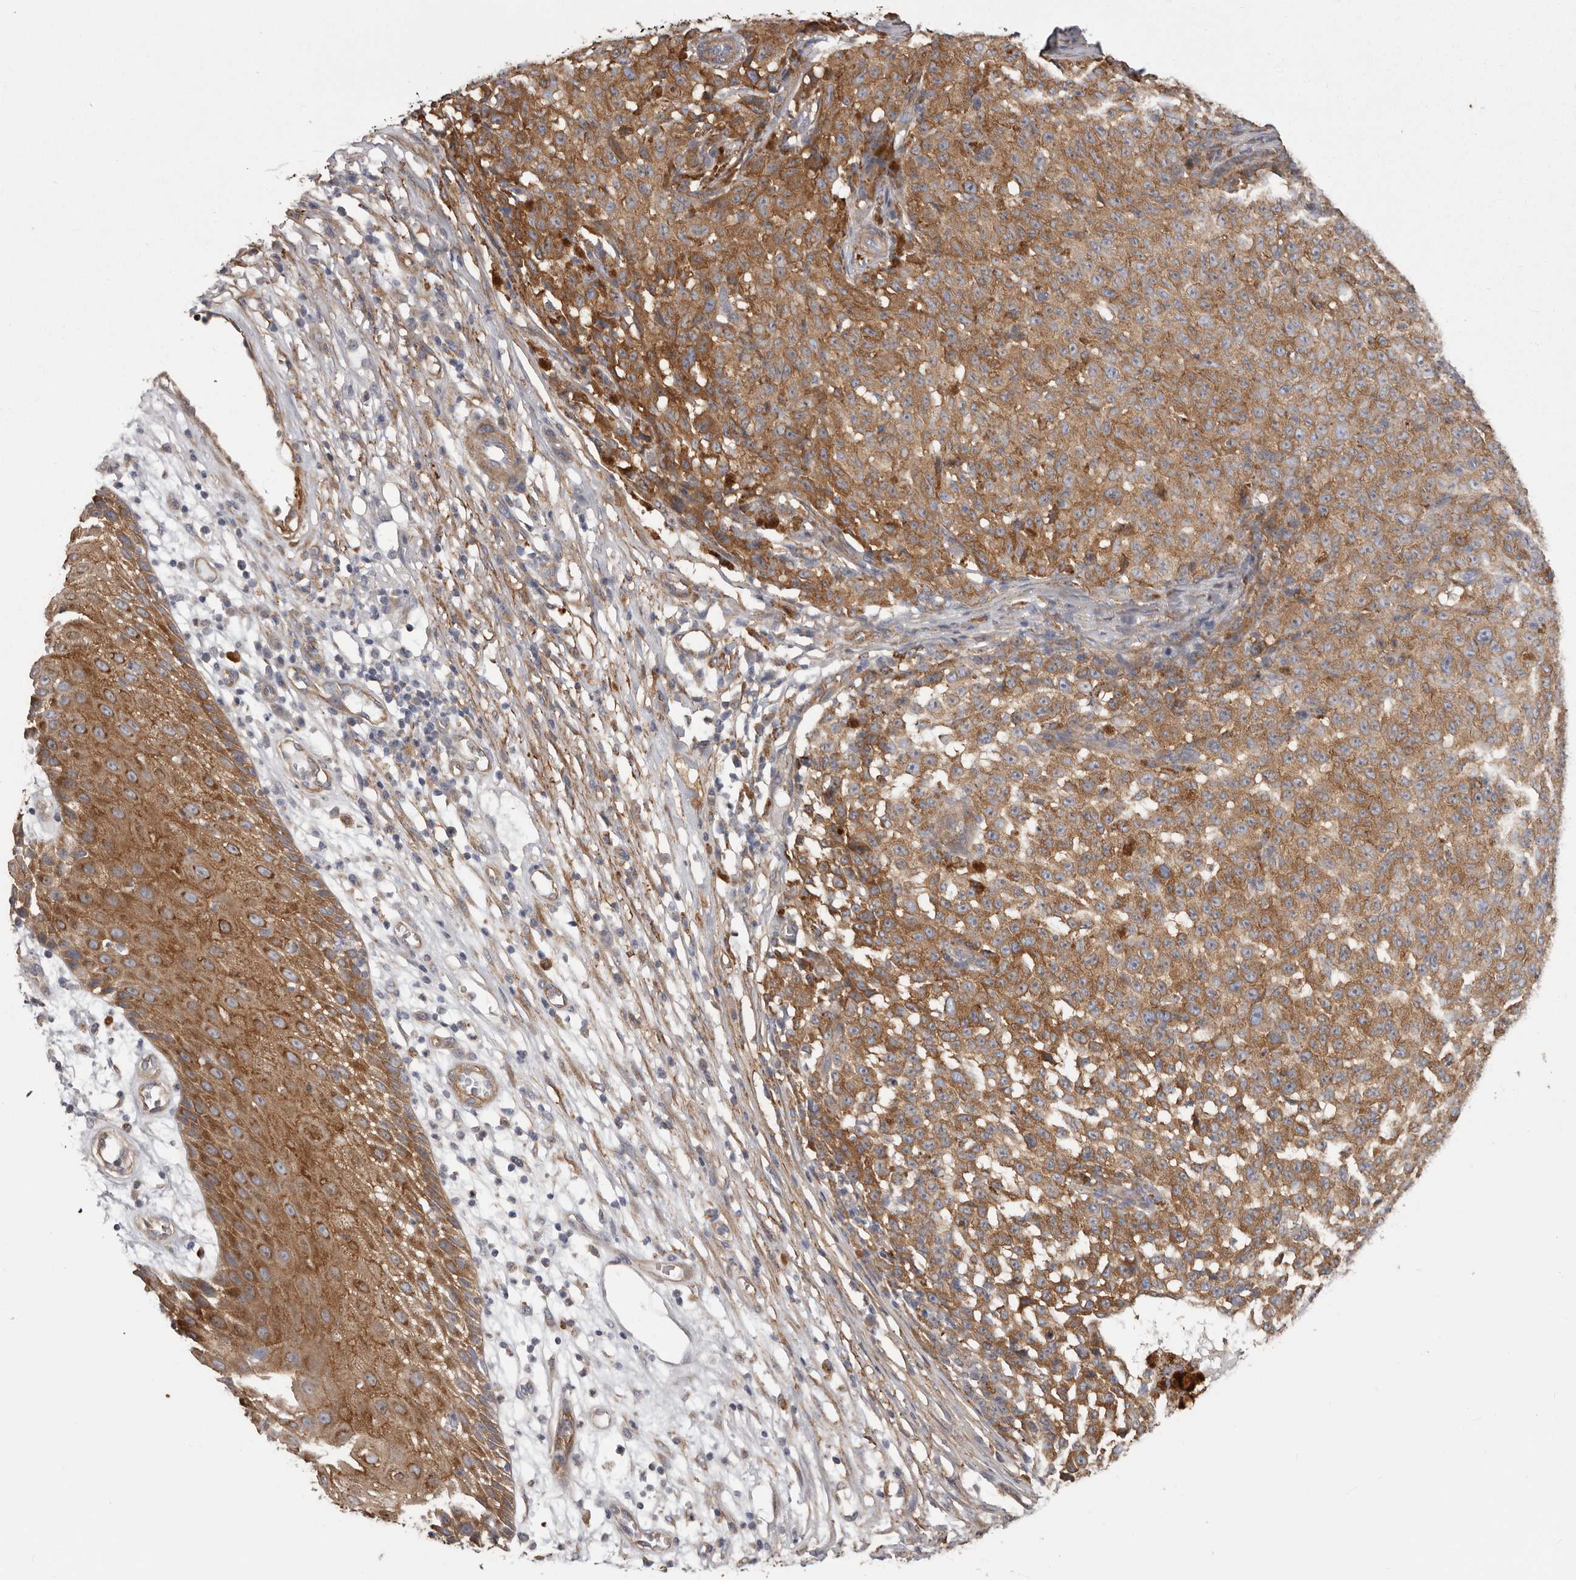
{"staining": {"intensity": "moderate", "quantity": ">75%", "location": "cytoplasmic/membranous"}, "tissue": "melanoma", "cell_type": "Tumor cells", "image_type": "cancer", "snomed": [{"axis": "morphology", "description": "Malignant melanoma, NOS"}, {"axis": "topography", "description": "Skin"}], "caption": "Malignant melanoma stained with a brown dye exhibits moderate cytoplasmic/membranous positive expression in about >75% of tumor cells.", "gene": "ENAH", "patient": {"sex": "female", "age": 82}}